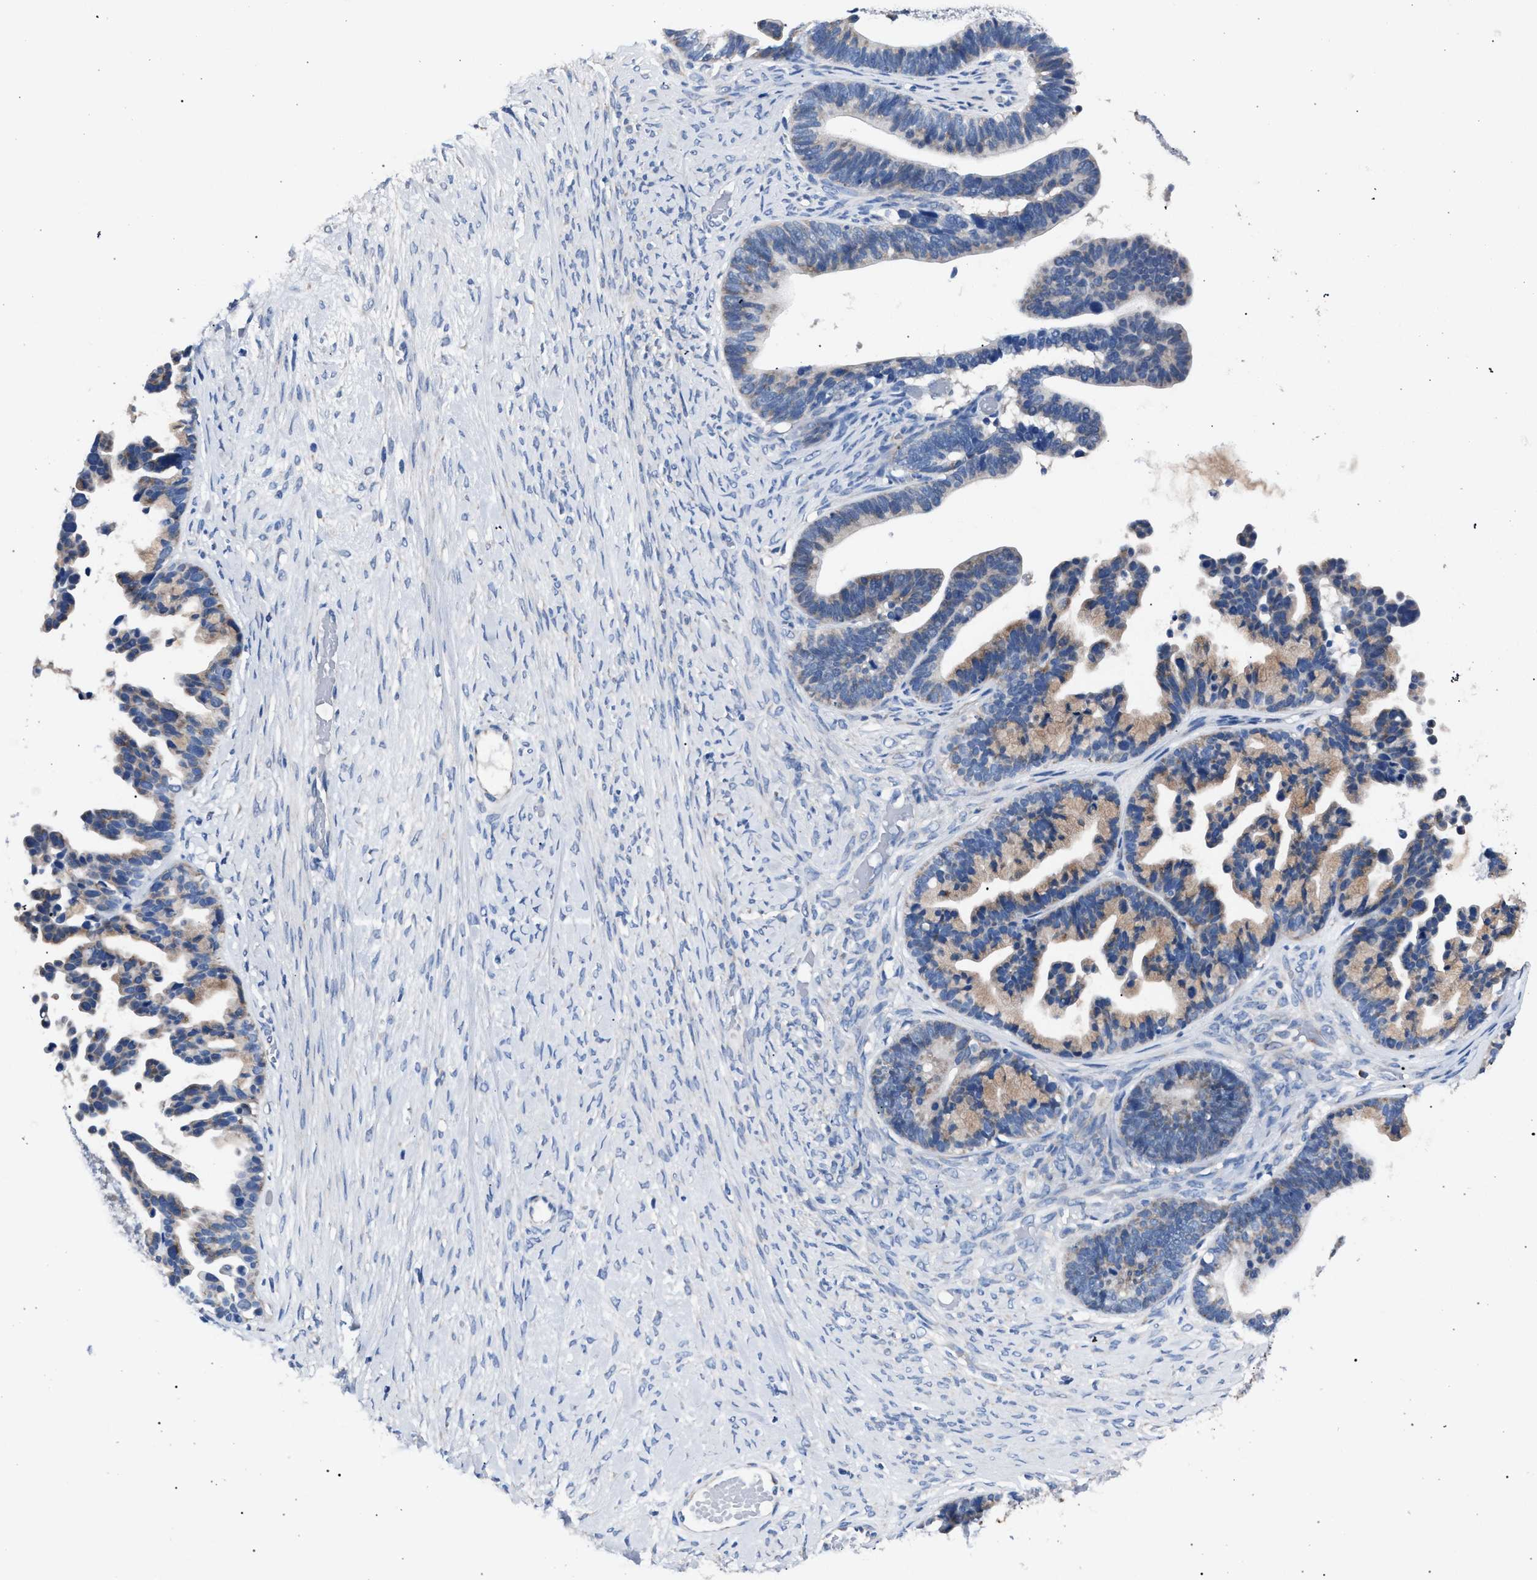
{"staining": {"intensity": "weak", "quantity": "<25%", "location": "cytoplasmic/membranous"}, "tissue": "ovarian cancer", "cell_type": "Tumor cells", "image_type": "cancer", "snomed": [{"axis": "morphology", "description": "Cystadenocarcinoma, serous, NOS"}, {"axis": "topography", "description": "Ovary"}], "caption": "Immunohistochemistry image of human serous cystadenocarcinoma (ovarian) stained for a protein (brown), which reveals no staining in tumor cells. (DAB IHC visualized using brightfield microscopy, high magnification).", "gene": "CRYZ", "patient": {"sex": "female", "age": 56}}